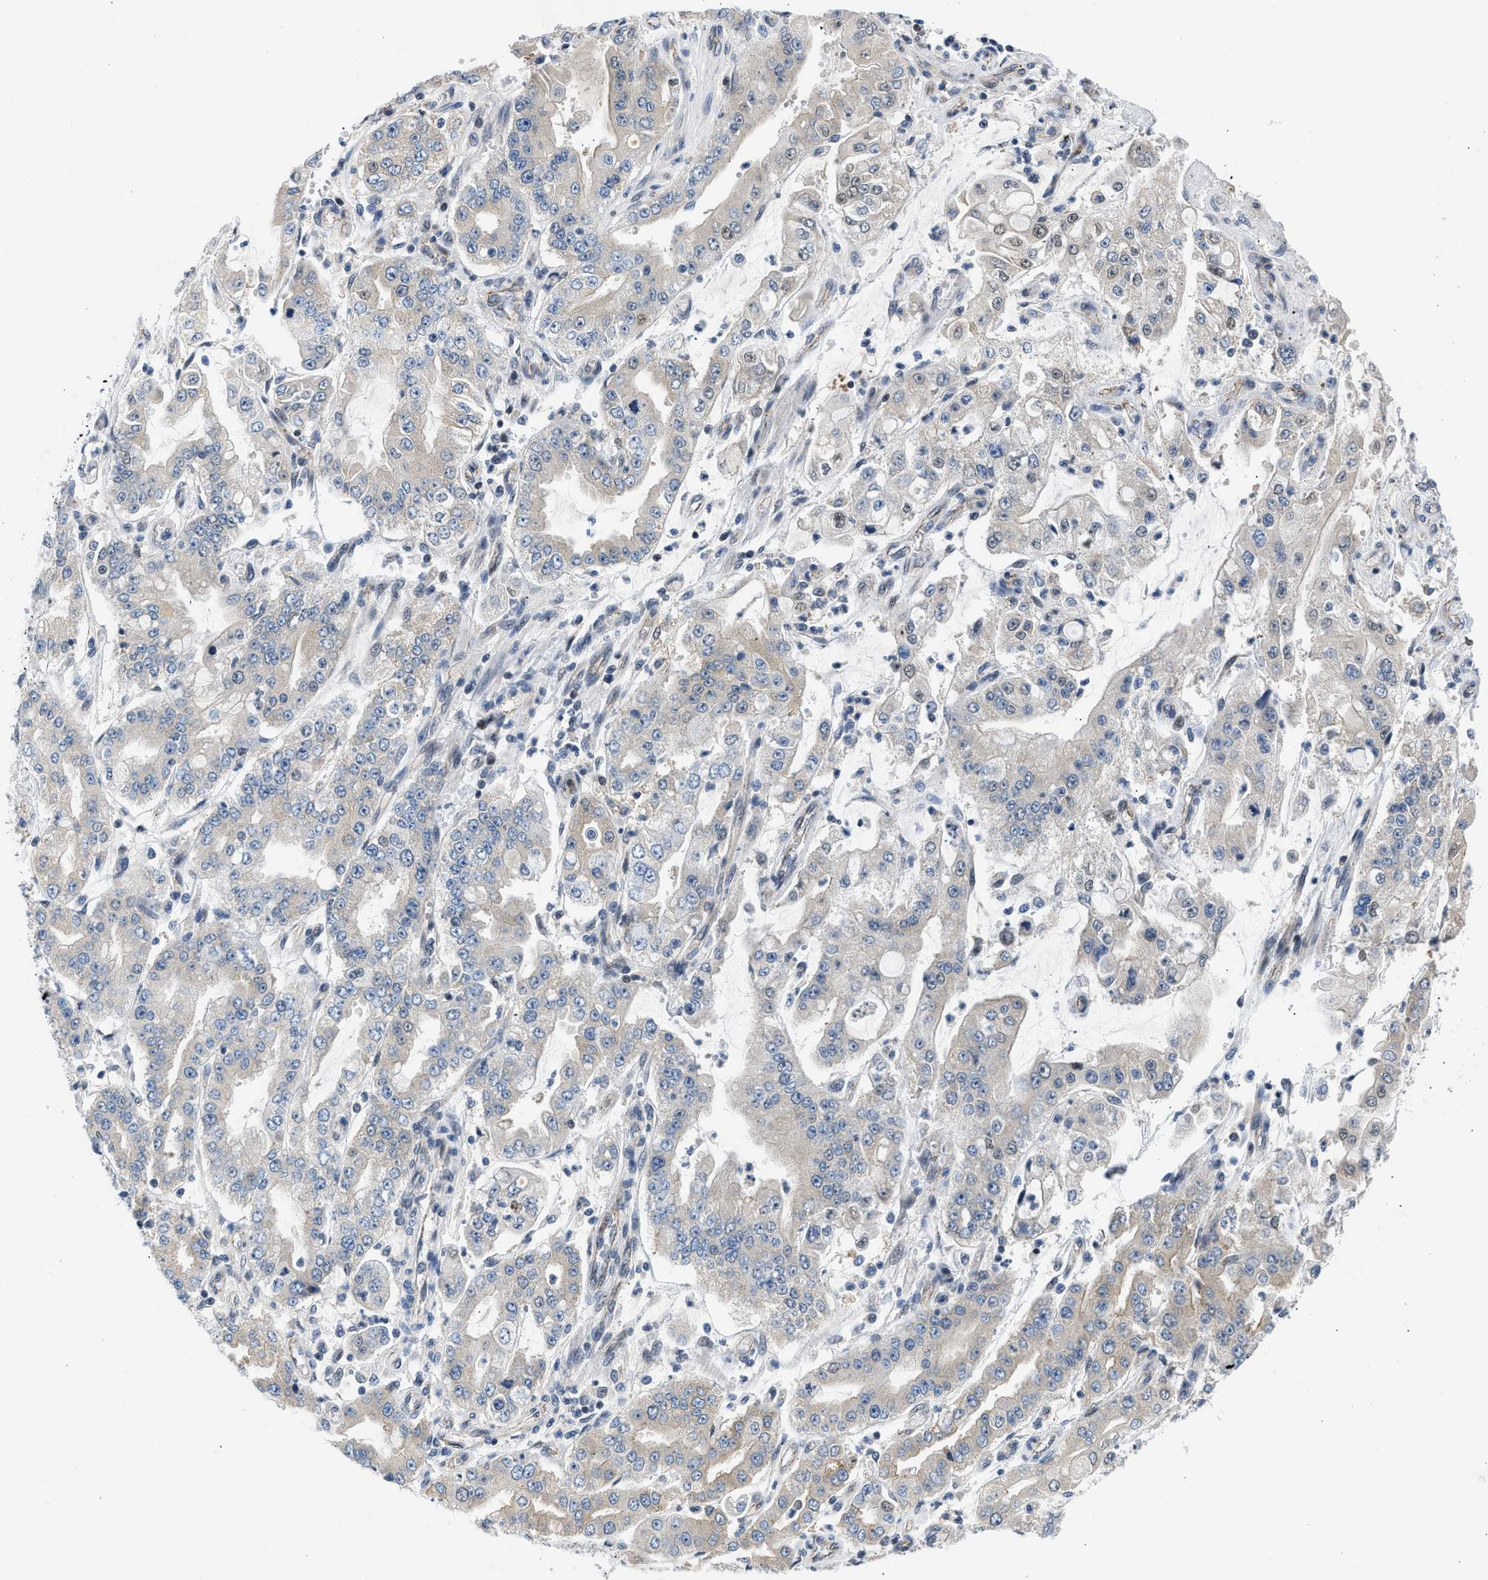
{"staining": {"intensity": "weak", "quantity": "<25%", "location": "nuclear"}, "tissue": "stomach cancer", "cell_type": "Tumor cells", "image_type": "cancer", "snomed": [{"axis": "morphology", "description": "Adenocarcinoma, NOS"}, {"axis": "topography", "description": "Stomach"}], "caption": "An immunohistochemistry (IHC) micrograph of stomach adenocarcinoma is shown. There is no staining in tumor cells of stomach adenocarcinoma. Brightfield microscopy of IHC stained with DAB (3,3'-diaminobenzidine) (brown) and hematoxylin (blue), captured at high magnification.", "gene": "OLIG3", "patient": {"sex": "male", "age": 76}}